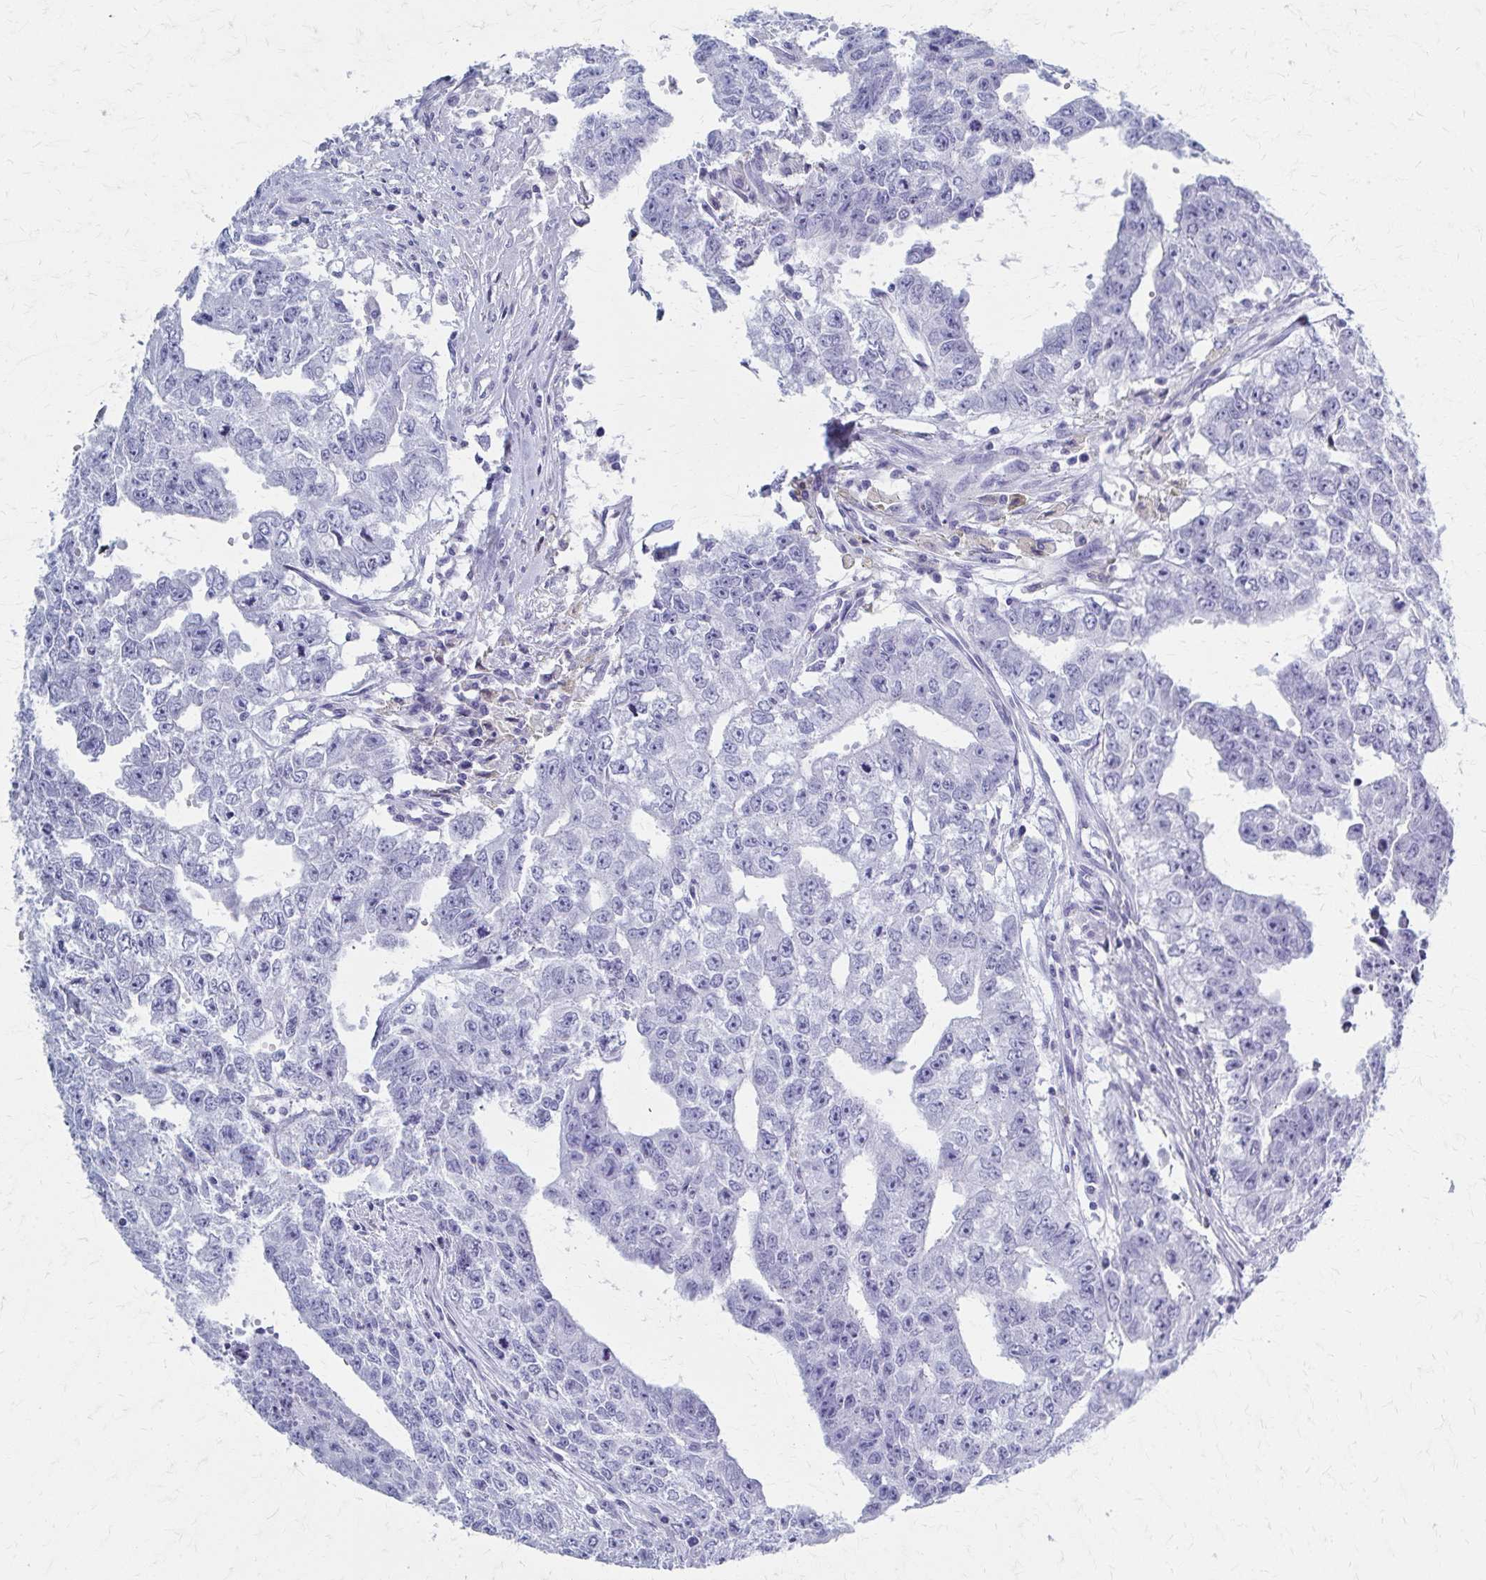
{"staining": {"intensity": "negative", "quantity": "none", "location": "none"}, "tissue": "testis cancer", "cell_type": "Tumor cells", "image_type": "cancer", "snomed": [{"axis": "morphology", "description": "Carcinoma, Embryonal, NOS"}, {"axis": "morphology", "description": "Teratoma, malignant, NOS"}, {"axis": "topography", "description": "Testis"}], "caption": "The micrograph displays no significant expression in tumor cells of testis embryonal carcinoma.", "gene": "CELF5", "patient": {"sex": "male", "age": 24}}